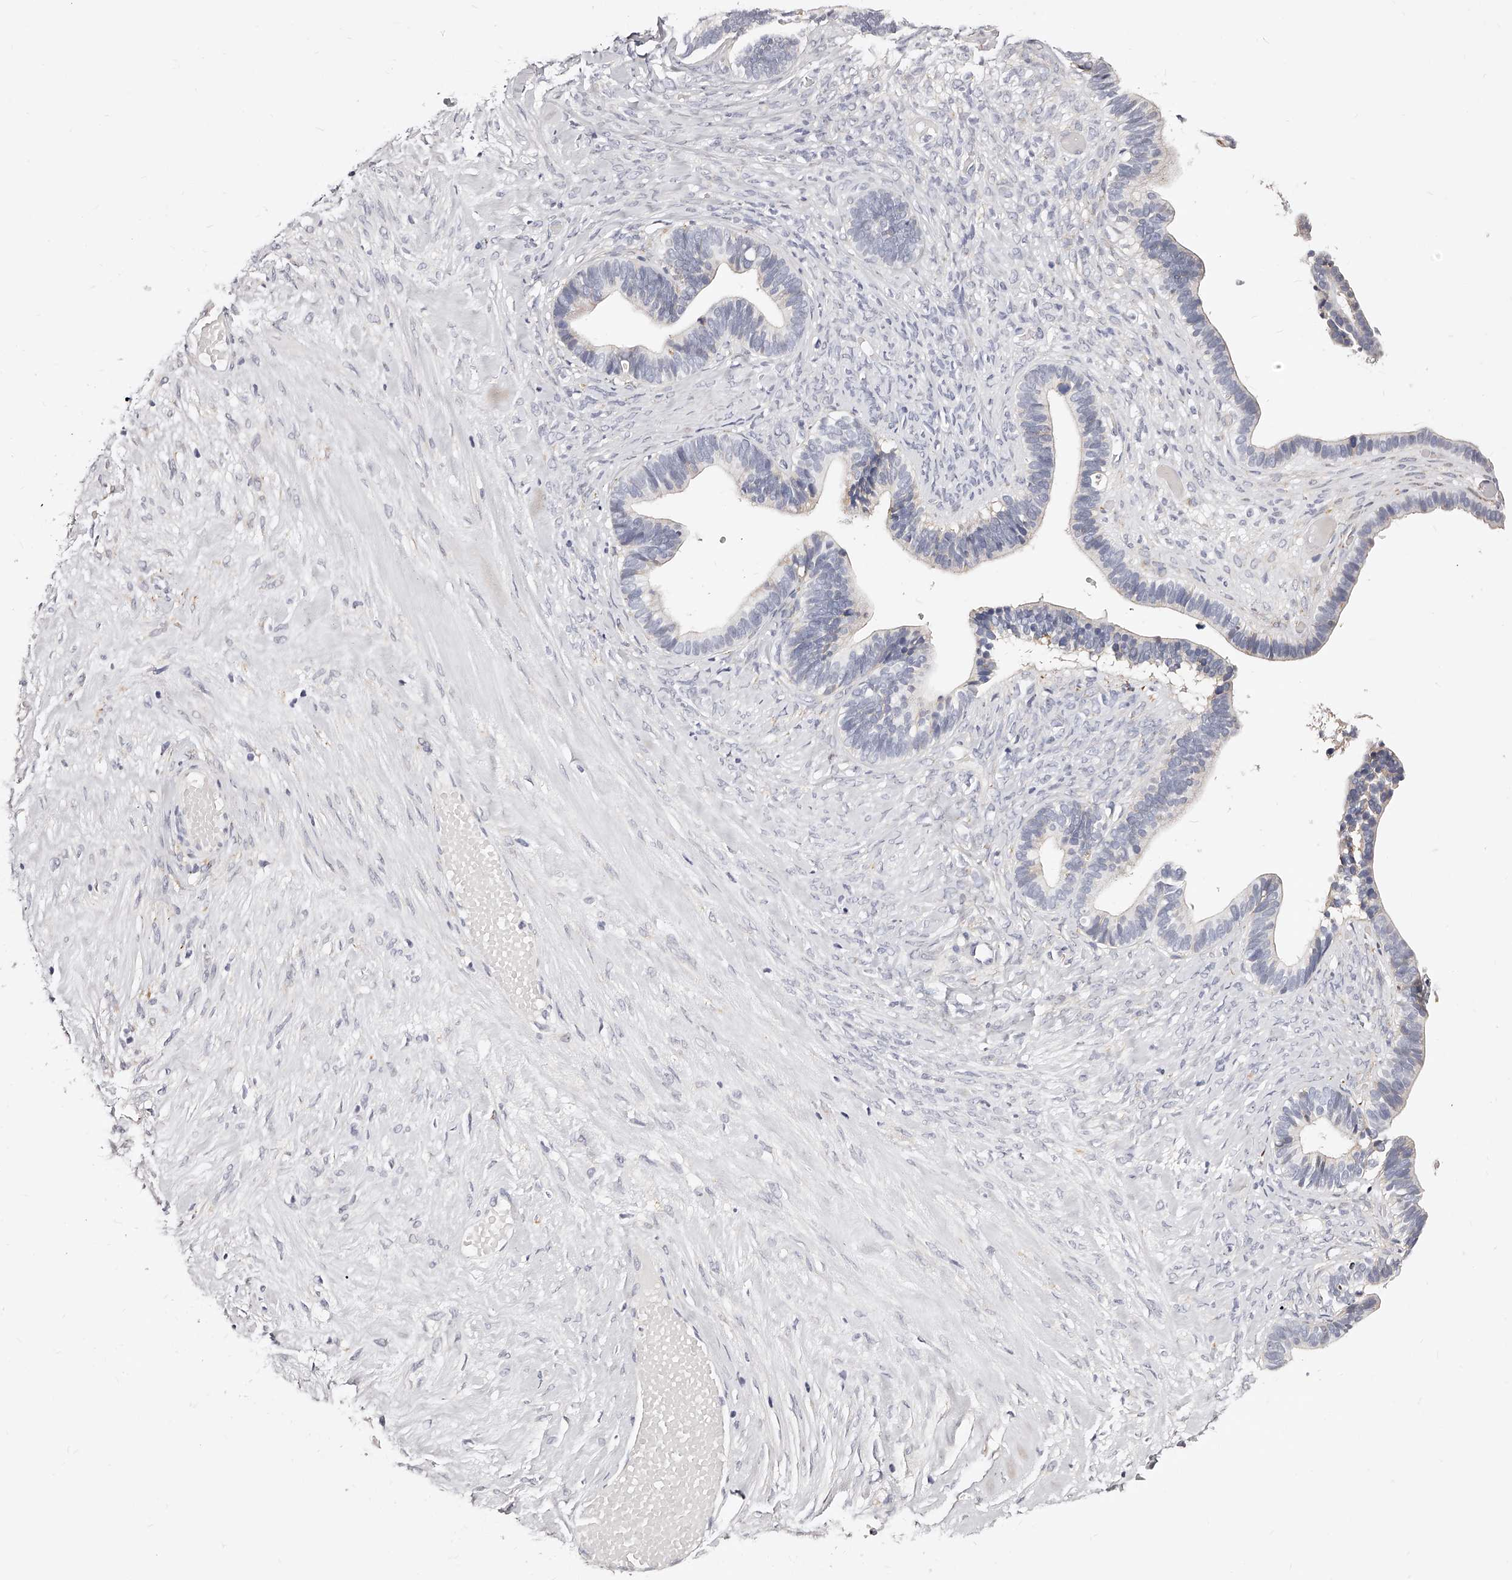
{"staining": {"intensity": "negative", "quantity": "none", "location": "none"}, "tissue": "ovarian cancer", "cell_type": "Tumor cells", "image_type": "cancer", "snomed": [{"axis": "morphology", "description": "Cystadenocarcinoma, serous, NOS"}, {"axis": "topography", "description": "Ovary"}], "caption": "Immunohistochemistry photomicrograph of ovarian cancer stained for a protein (brown), which reveals no staining in tumor cells.", "gene": "CD82", "patient": {"sex": "female", "age": 56}}